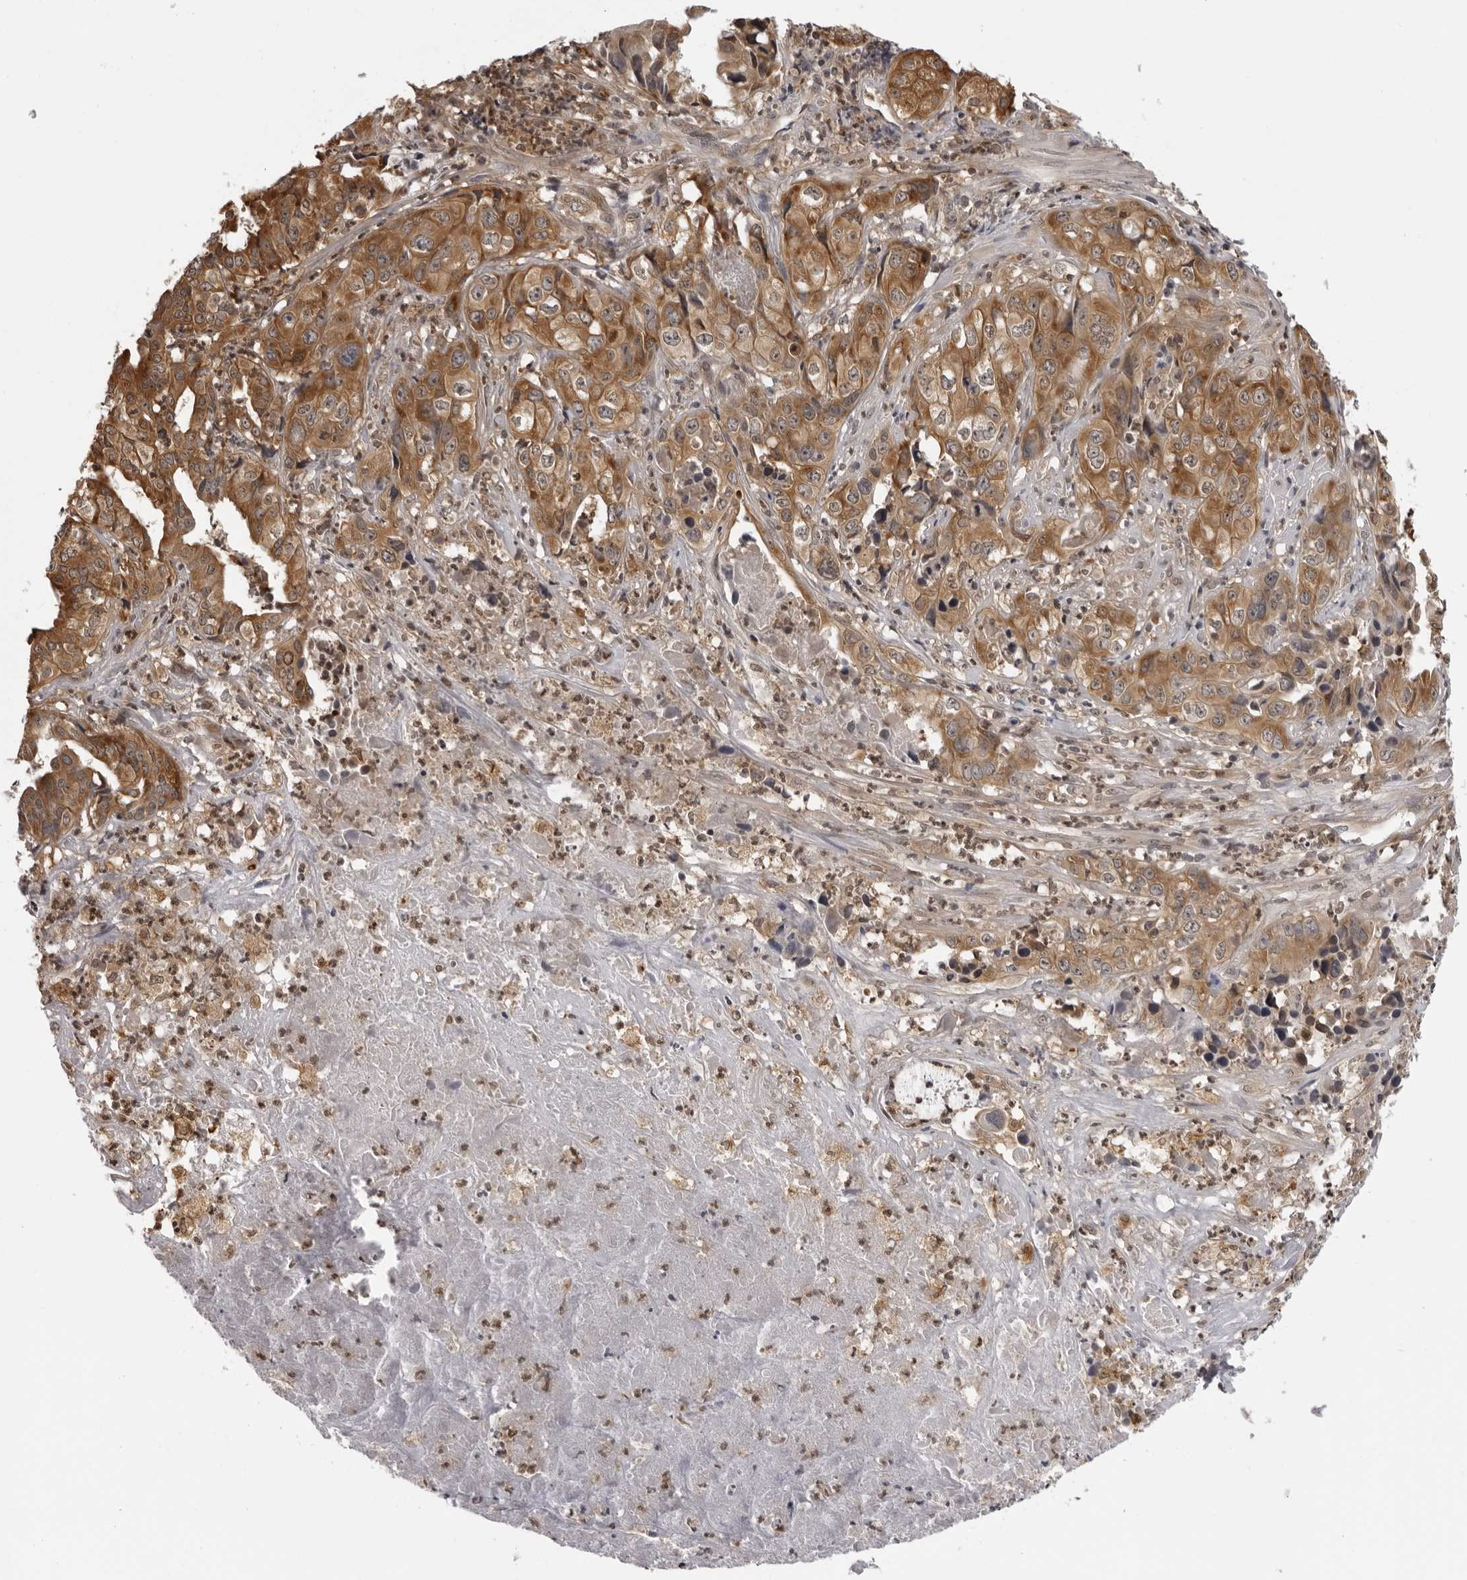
{"staining": {"intensity": "strong", "quantity": ">75%", "location": "cytoplasmic/membranous"}, "tissue": "liver cancer", "cell_type": "Tumor cells", "image_type": "cancer", "snomed": [{"axis": "morphology", "description": "Cholangiocarcinoma"}, {"axis": "topography", "description": "Liver"}], "caption": "The immunohistochemical stain labels strong cytoplasmic/membranous positivity in tumor cells of liver cancer (cholangiocarcinoma) tissue. The staining is performed using DAB brown chromogen to label protein expression. The nuclei are counter-stained blue using hematoxylin.", "gene": "MRPS15", "patient": {"sex": "female", "age": 61}}